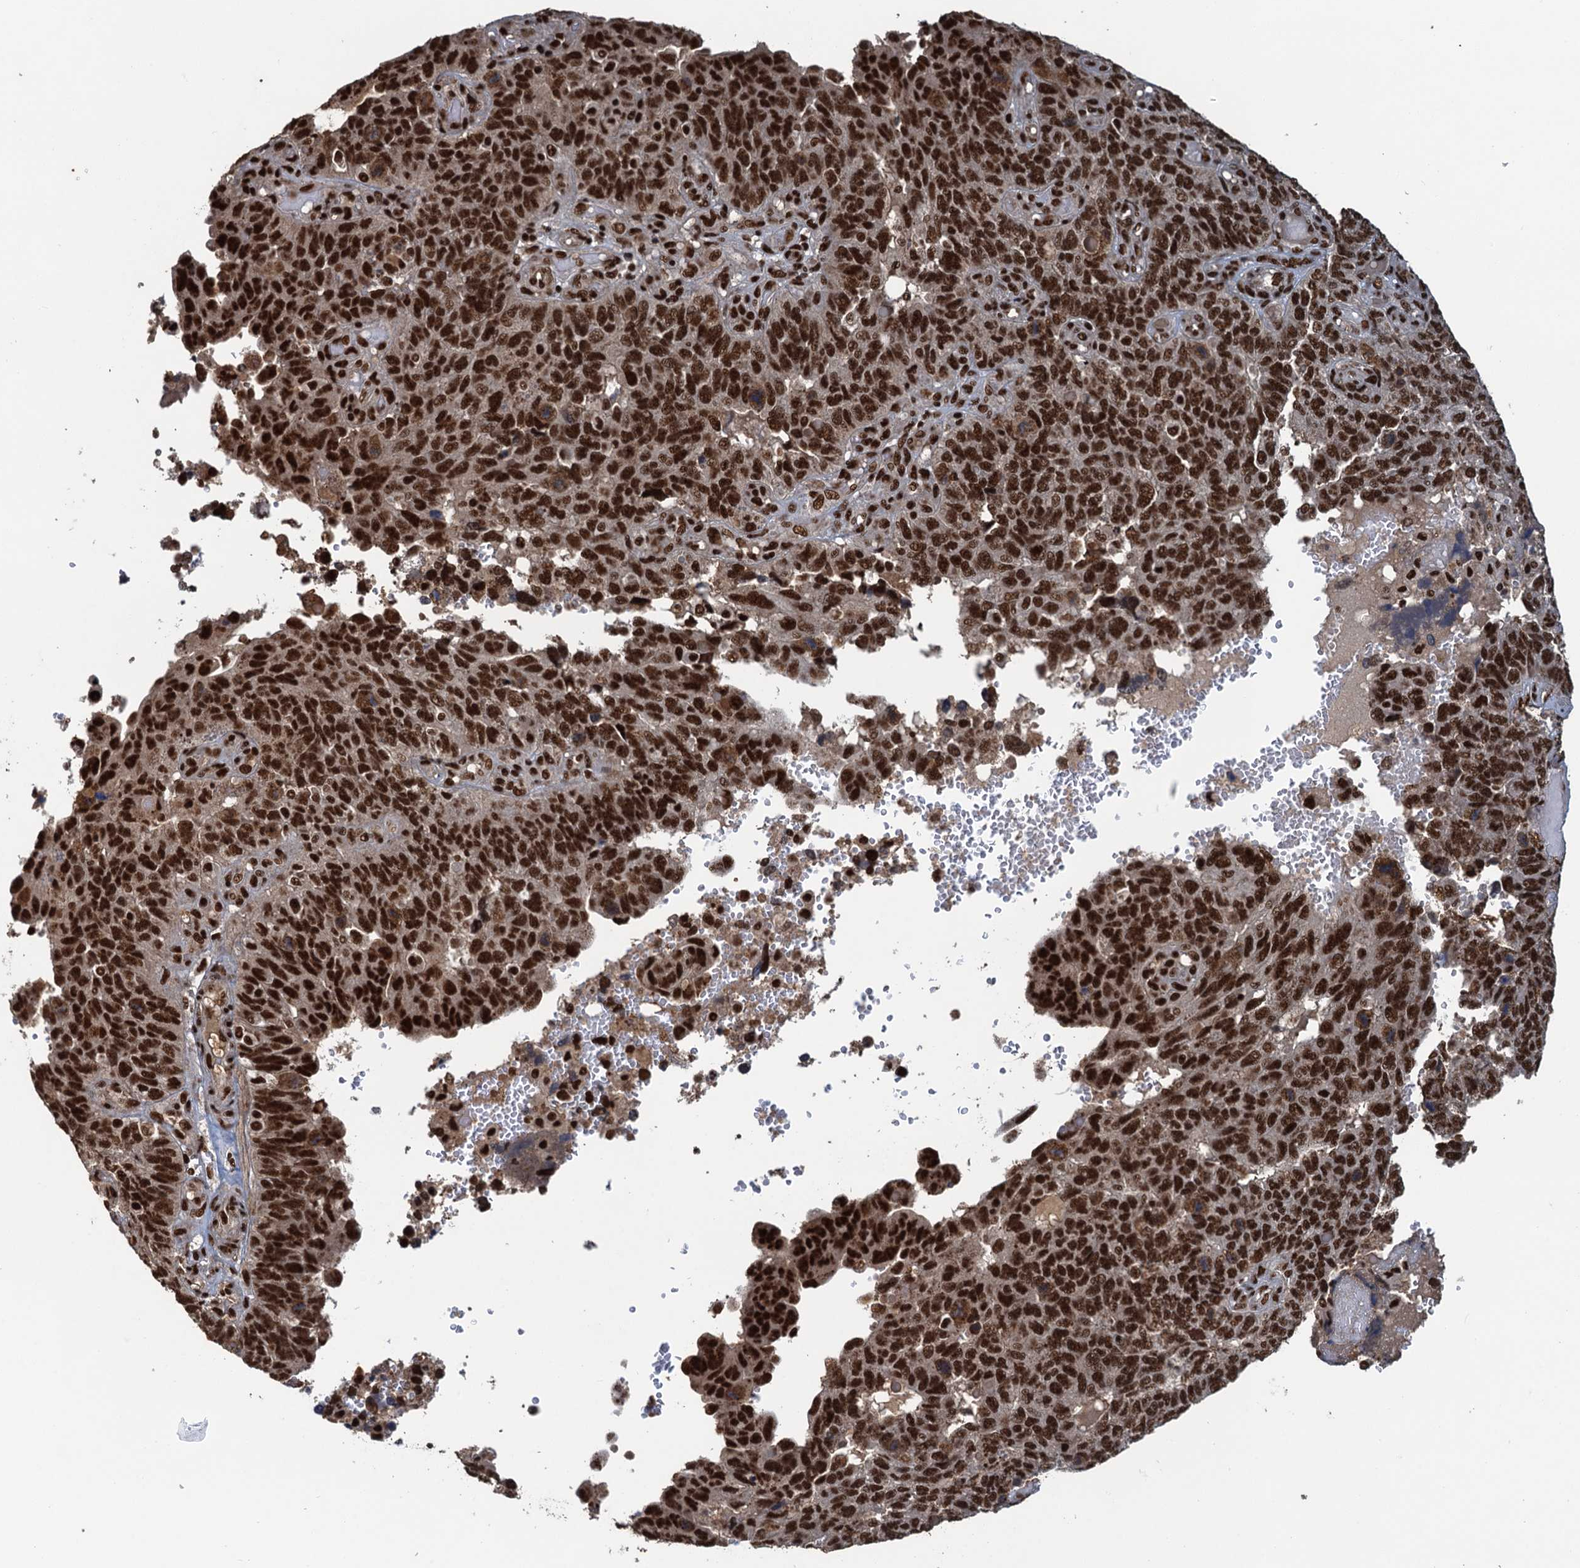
{"staining": {"intensity": "moderate", "quantity": ">75%", "location": "nuclear"}, "tissue": "endometrial cancer", "cell_type": "Tumor cells", "image_type": "cancer", "snomed": [{"axis": "morphology", "description": "Adenocarcinoma, NOS"}, {"axis": "topography", "description": "Endometrium"}], "caption": "Immunohistochemical staining of endometrial adenocarcinoma shows medium levels of moderate nuclear protein positivity in approximately >75% of tumor cells. (DAB (3,3'-diaminobenzidine) IHC, brown staining for protein, blue staining for nuclei).", "gene": "ZC3H18", "patient": {"sex": "female", "age": 66}}